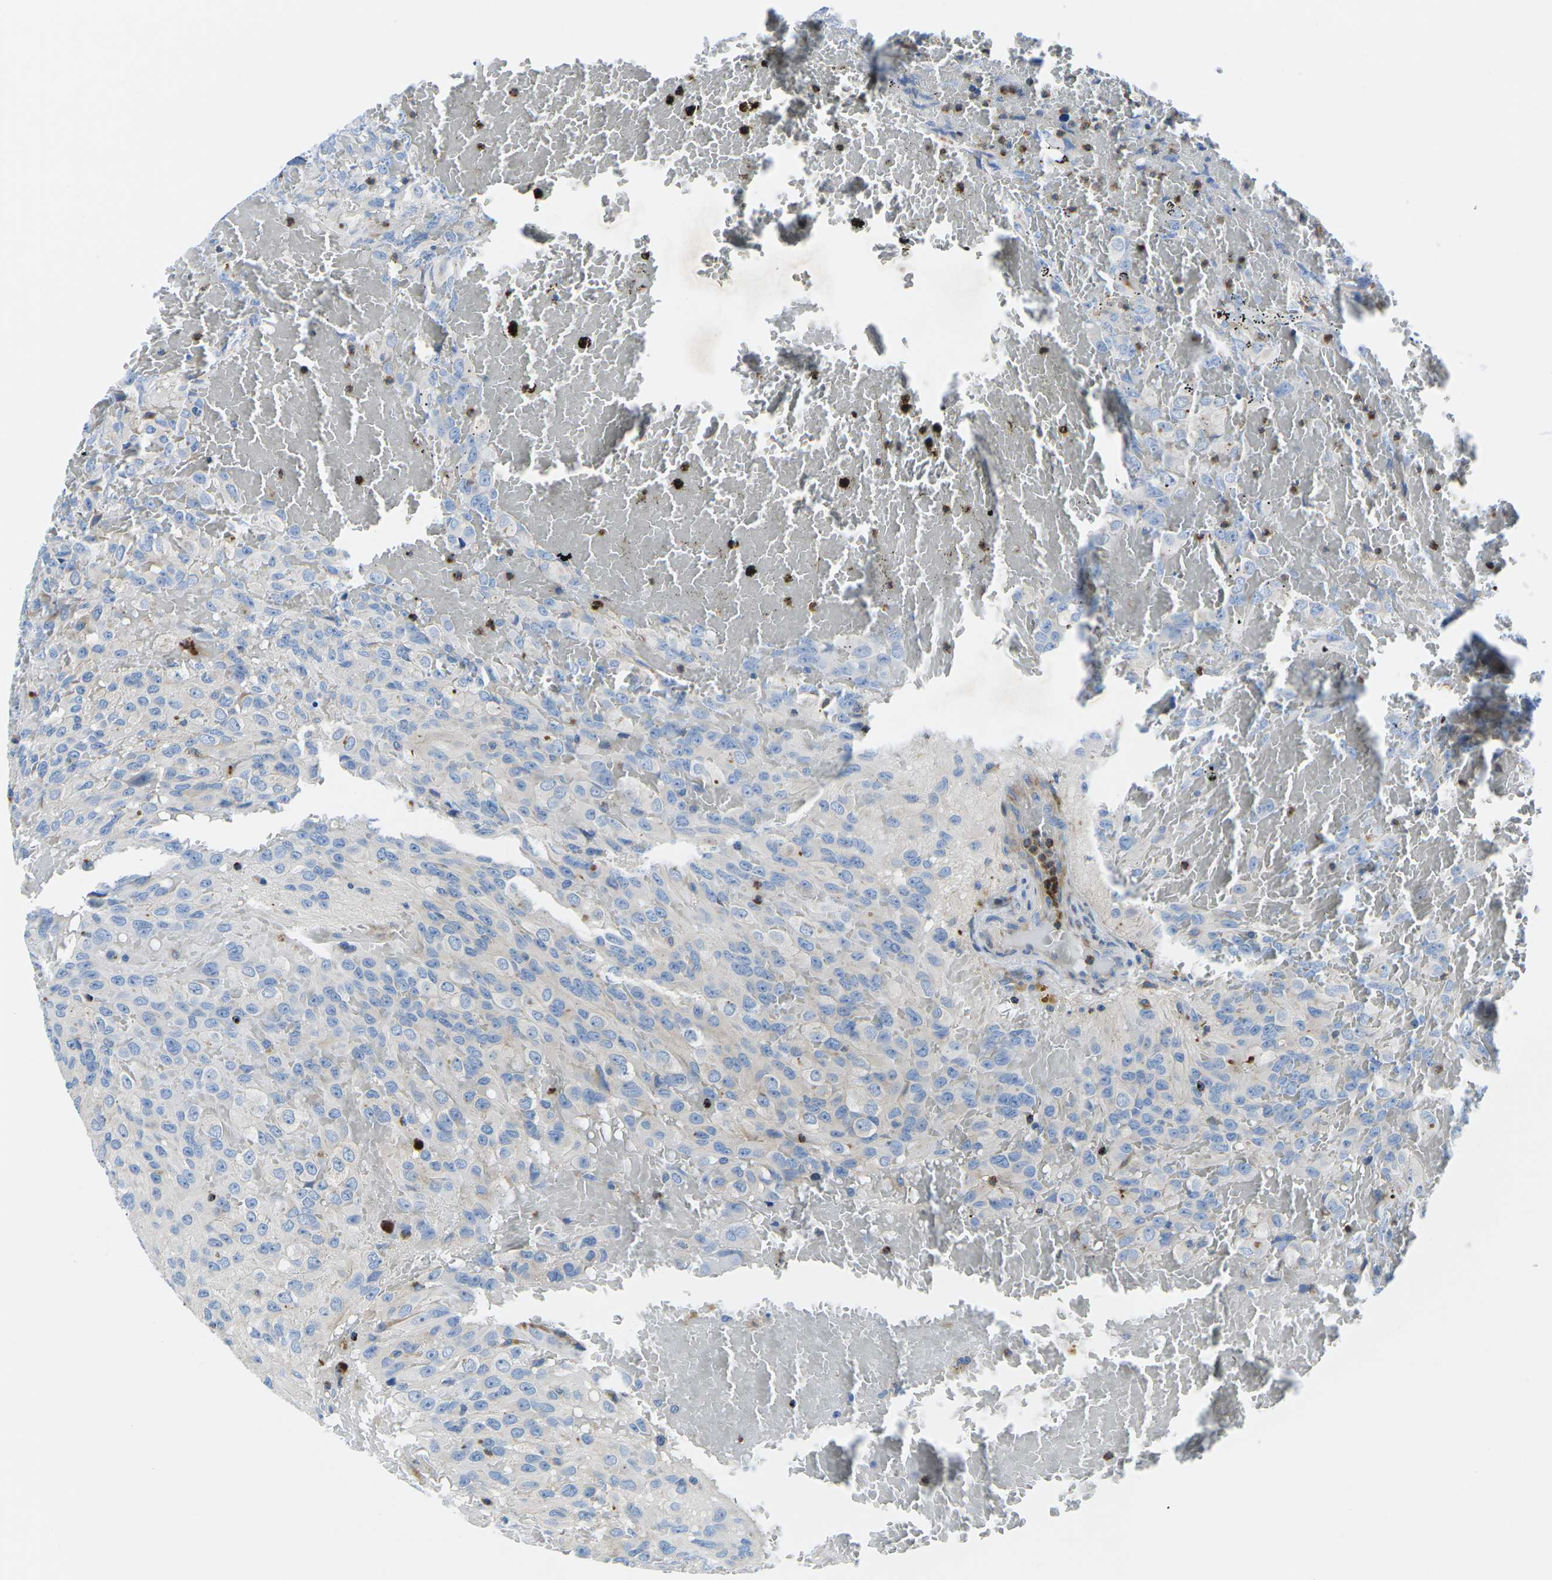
{"staining": {"intensity": "weak", "quantity": "<25%", "location": "cytoplasmic/membranous"}, "tissue": "glioma", "cell_type": "Tumor cells", "image_type": "cancer", "snomed": [{"axis": "morphology", "description": "Glioma, malignant, High grade"}, {"axis": "topography", "description": "Brain"}], "caption": "This histopathology image is of high-grade glioma (malignant) stained with IHC to label a protein in brown with the nuclei are counter-stained blue. There is no staining in tumor cells.", "gene": "MC4R", "patient": {"sex": "male", "age": 32}}